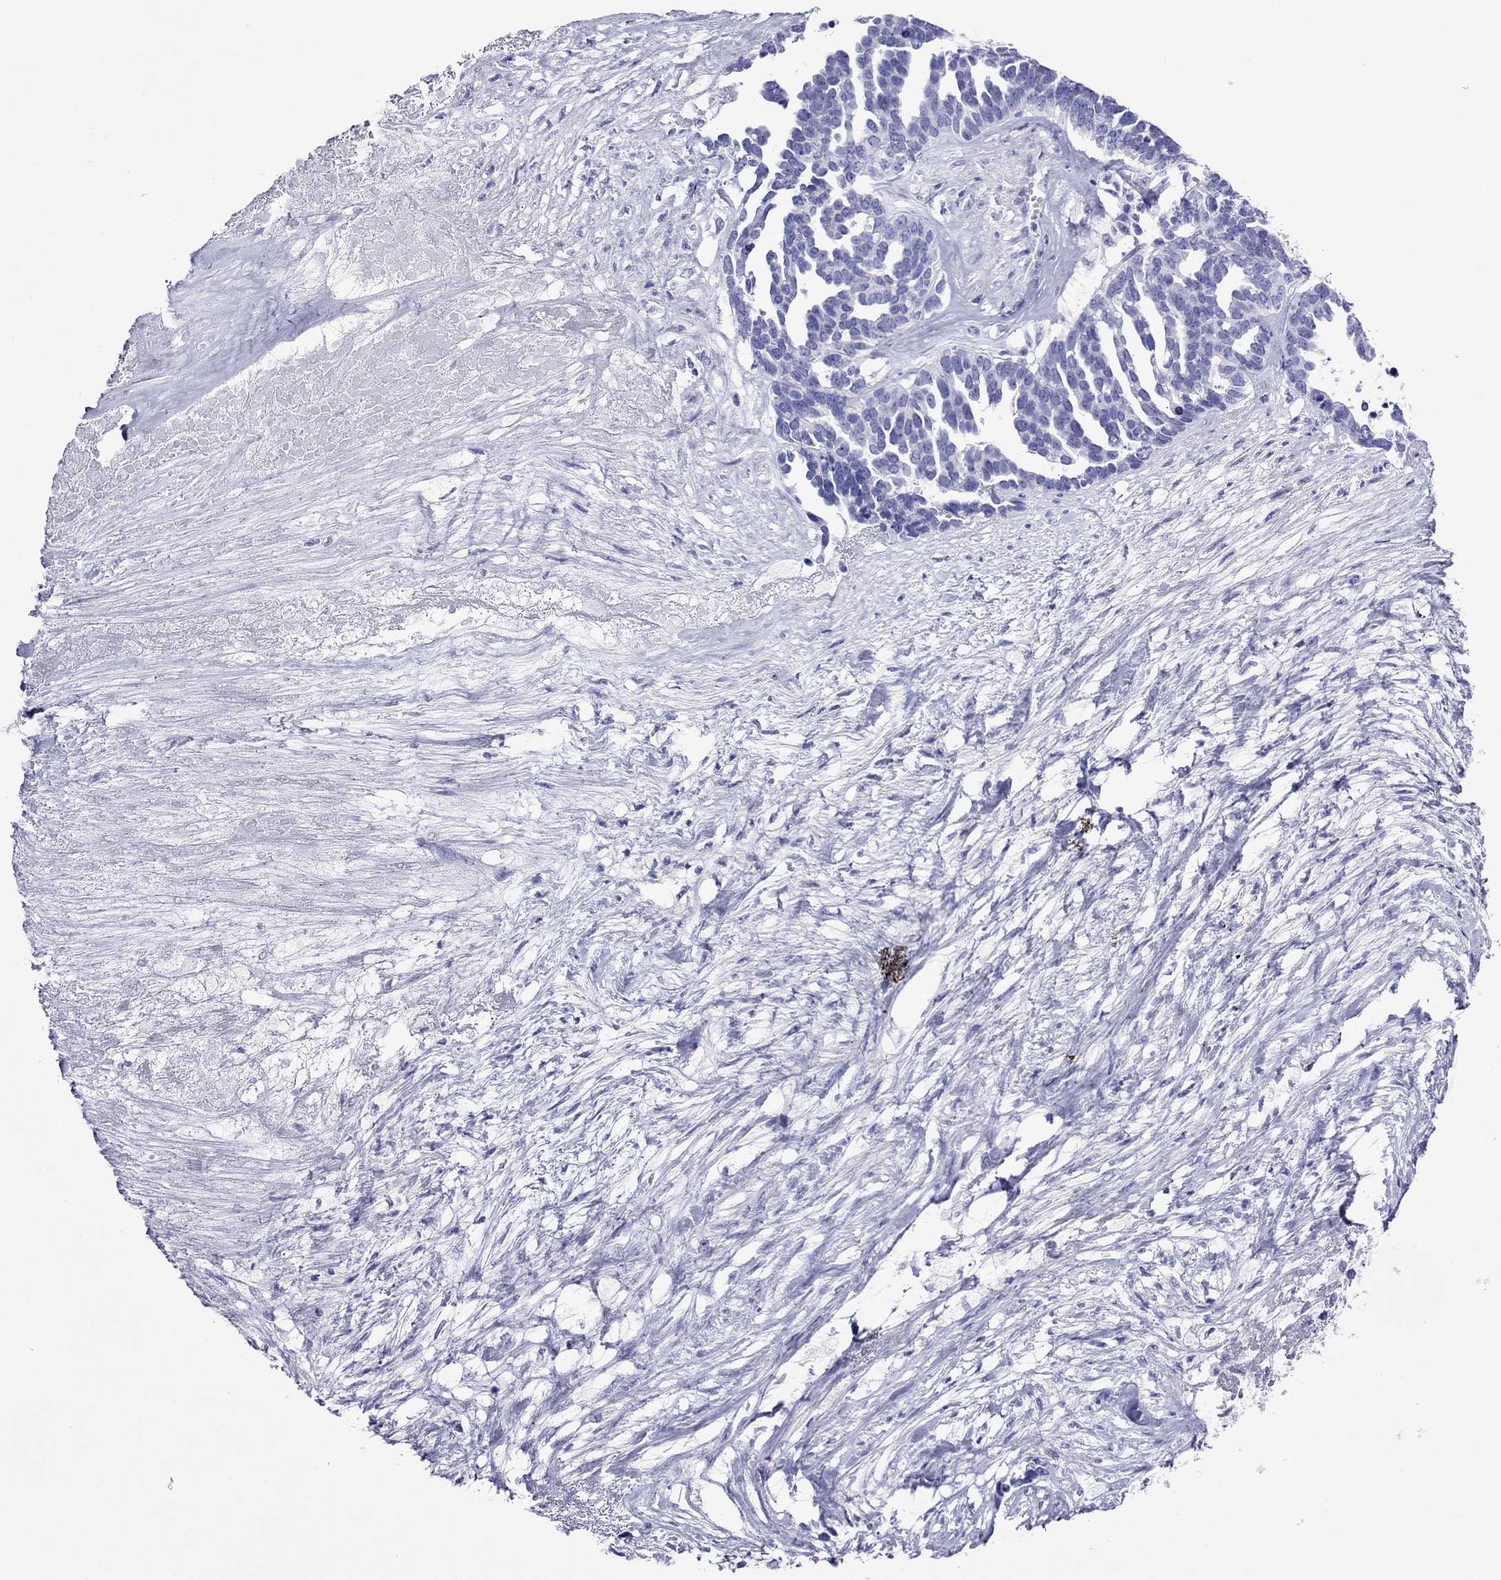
{"staining": {"intensity": "negative", "quantity": "none", "location": "none"}, "tissue": "ovarian cancer", "cell_type": "Tumor cells", "image_type": "cancer", "snomed": [{"axis": "morphology", "description": "Cystadenocarcinoma, serous, NOS"}, {"axis": "topography", "description": "Ovary"}], "caption": "Ovarian cancer (serous cystadenocarcinoma) was stained to show a protein in brown. There is no significant positivity in tumor cells.", "gene": "PCDHA6", "patient": {"sex": "female", "age": 54}}